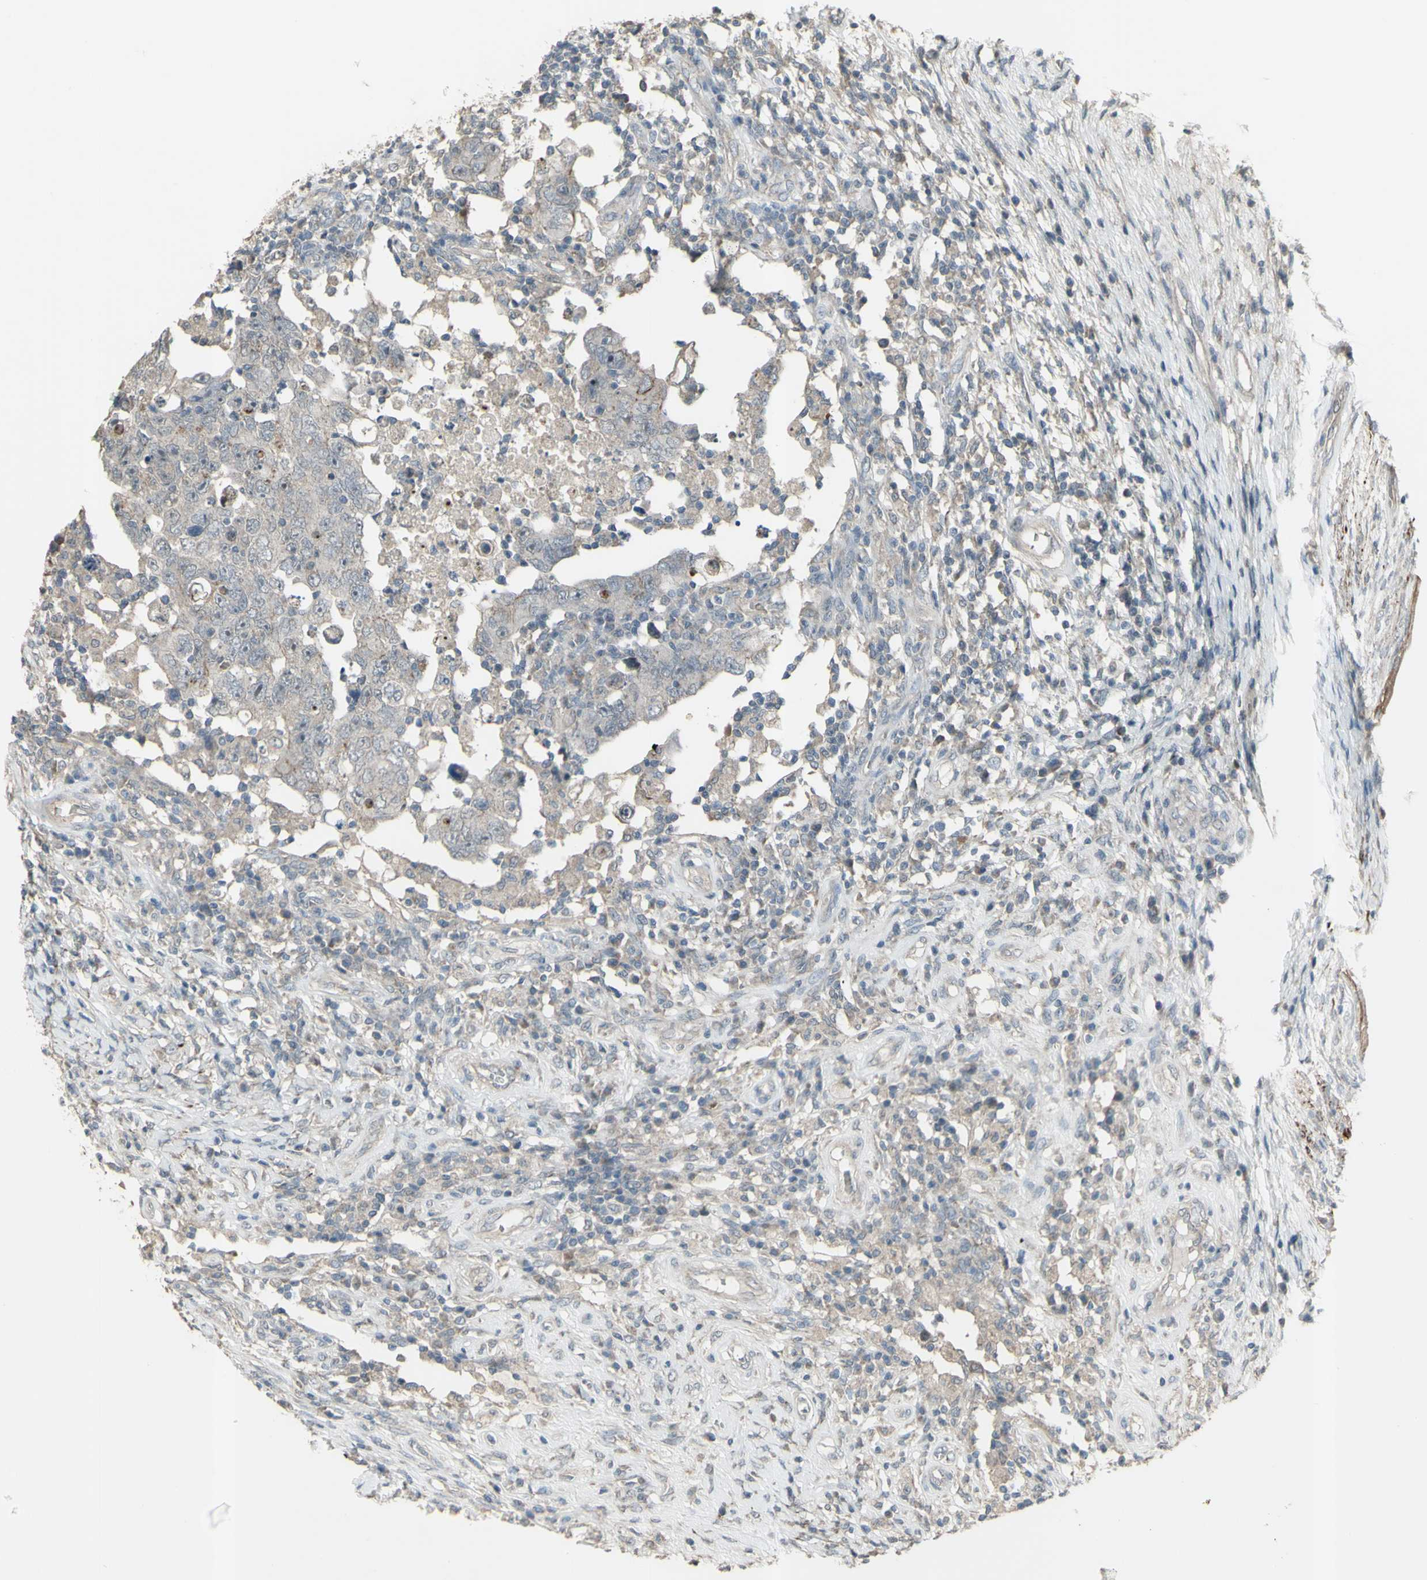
{"staining": {"intensity": "weak", "quantity": ">75%", "location": "cytoplasmic/membranous"}, "tissue": "testis cancer", "cell_type": "Tumor cells", "image_type": "cancer", "snomed": [{"axis": "morphology", "description": "Carcinoma, Embryonal, NOS"}, {"axis": "topography", "description": "Testis"}], "caption": "The immunohistochemical stain shows weak cytoplasmic/membranous positivity in tumor cells of embryonal carcinoma (testis) tissue.", "gene": "GRAMD1B", "patient": {"sex": "male", "age": 26}}